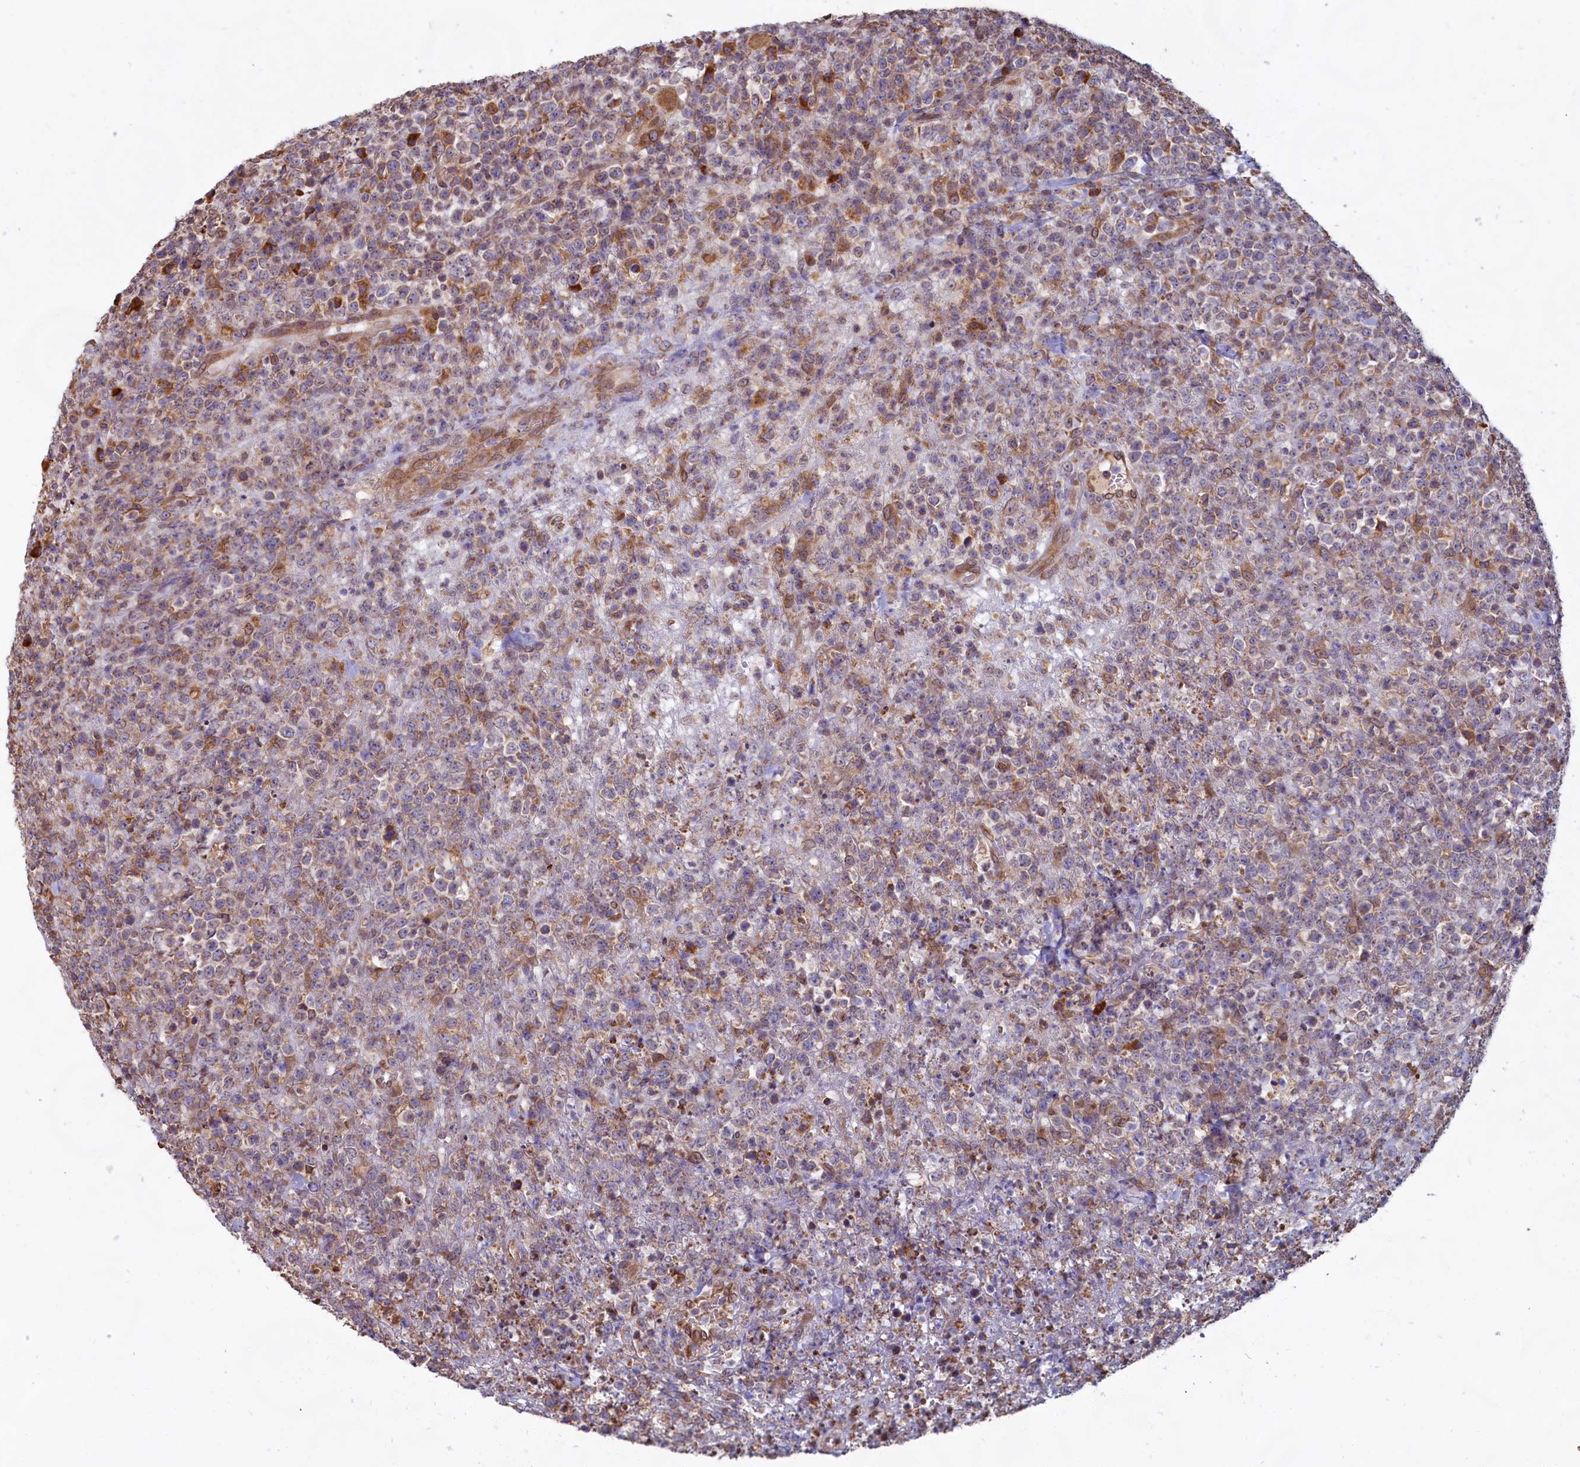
{"staining": {"intensity": "weak", "quantity": "<25%", "location": "cytoplasmic/membranous"}, "tissue": "lymphoma", "cell_type": "Tumor cells", "image_type": "cancer", "snomed": [{"axis": "morphology", "description": "Malignant lymphoma, non-Hodgkin's type, High grade"}, {"axis": "topography", "description": "Colon"}], "caption": "Tumor cells are negative for protein expression in human malignant lymphoma, non-Hodgkin's type (high-grade).", "gene": "TBC1D19", "patient": {"sex": "female", "age": 53}}